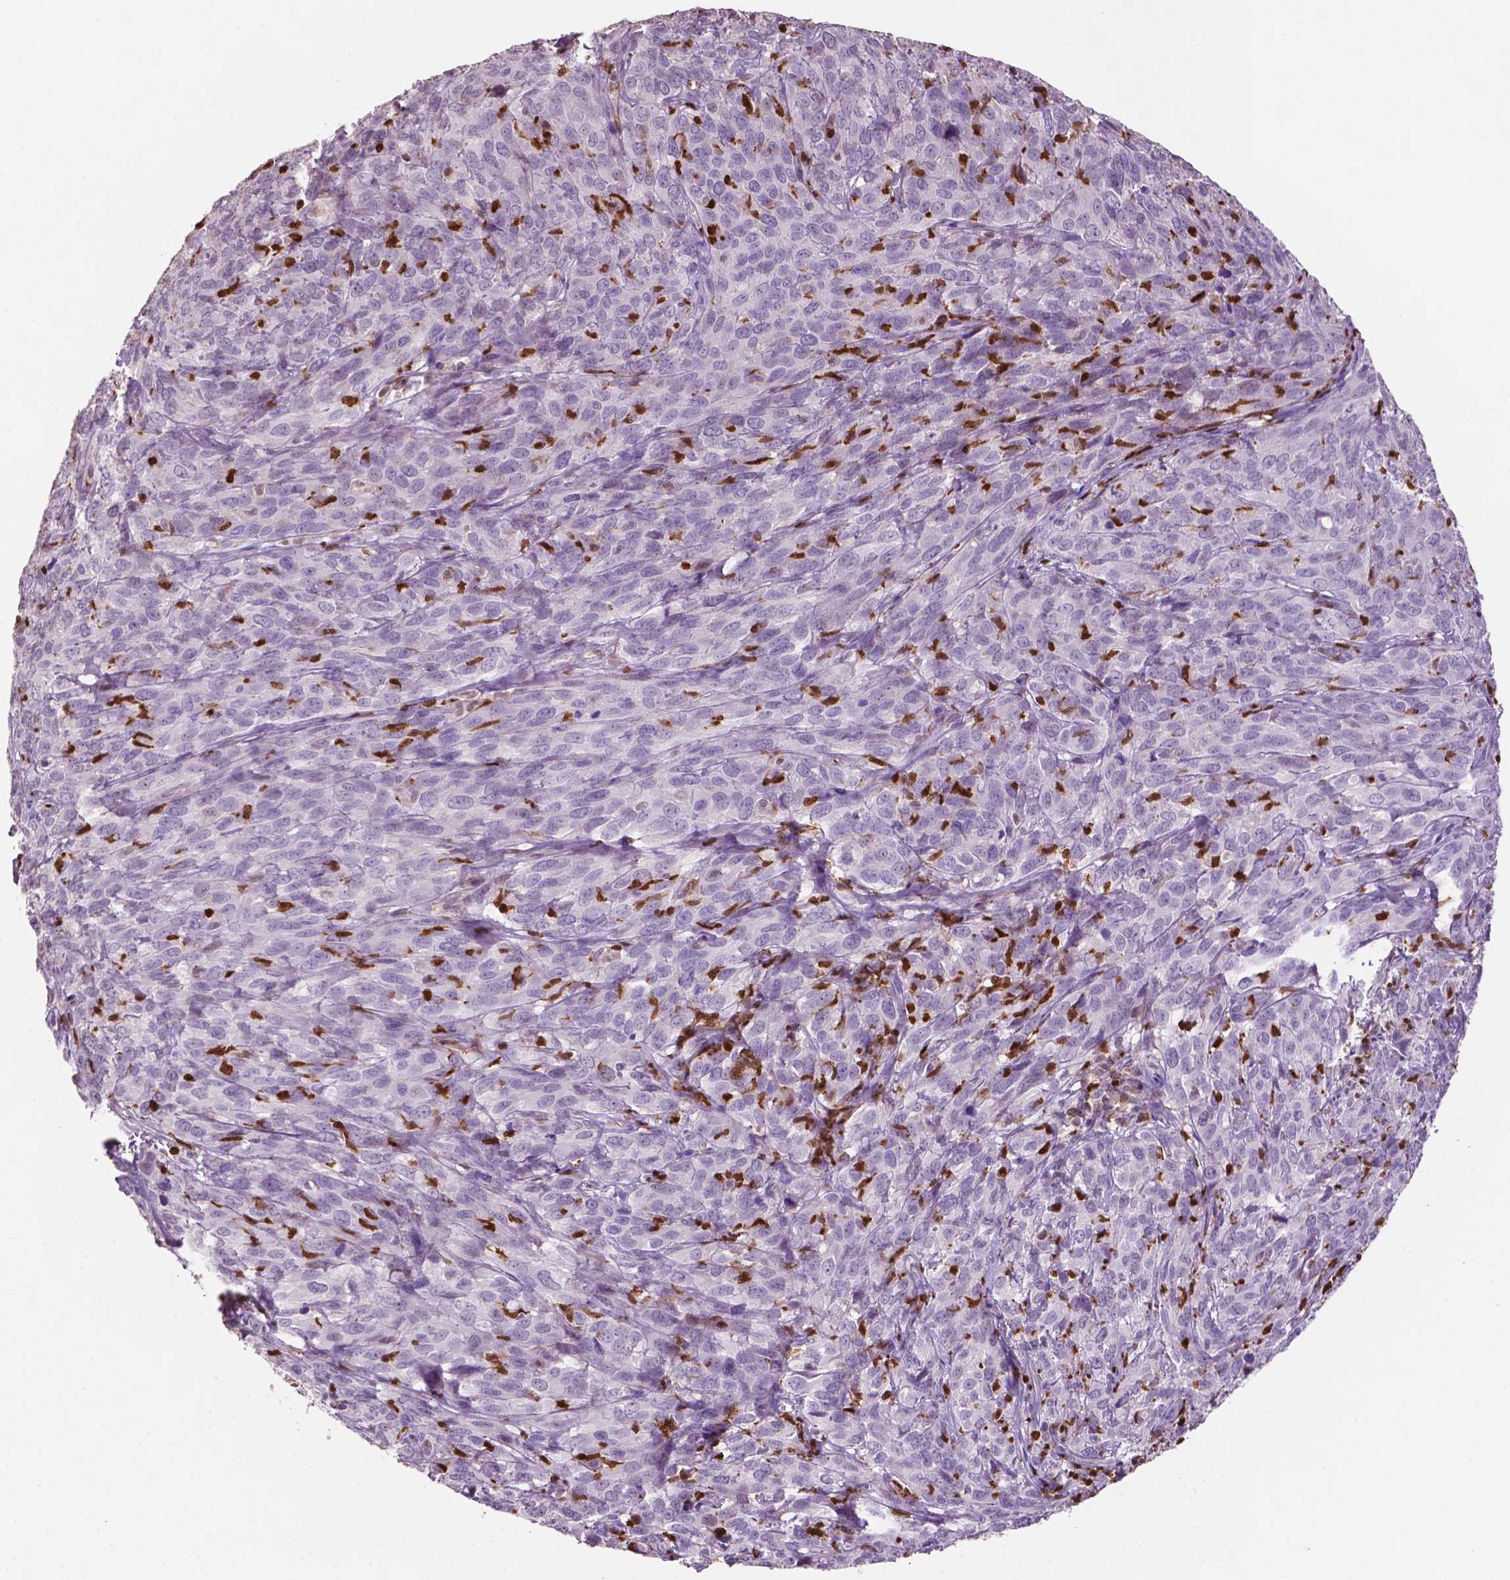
{"staining": {"intensity": "negative", "quantity": "none", "location": "none"}, "tissue": "cervical cancer", "cell_type": "Tumor cells", "image_type": "cancer", "snomed": [{"axis": "morphology", "description": "Squamous cell carcinoma, NOS"}, {"axis": "topography", "description": "Cervix"}], "caption": "An image of human cervical cancer is negative for staining in tumor cells.", "gene": "TBC1D10C", "patient": {"sex": "female", "age": 51}}